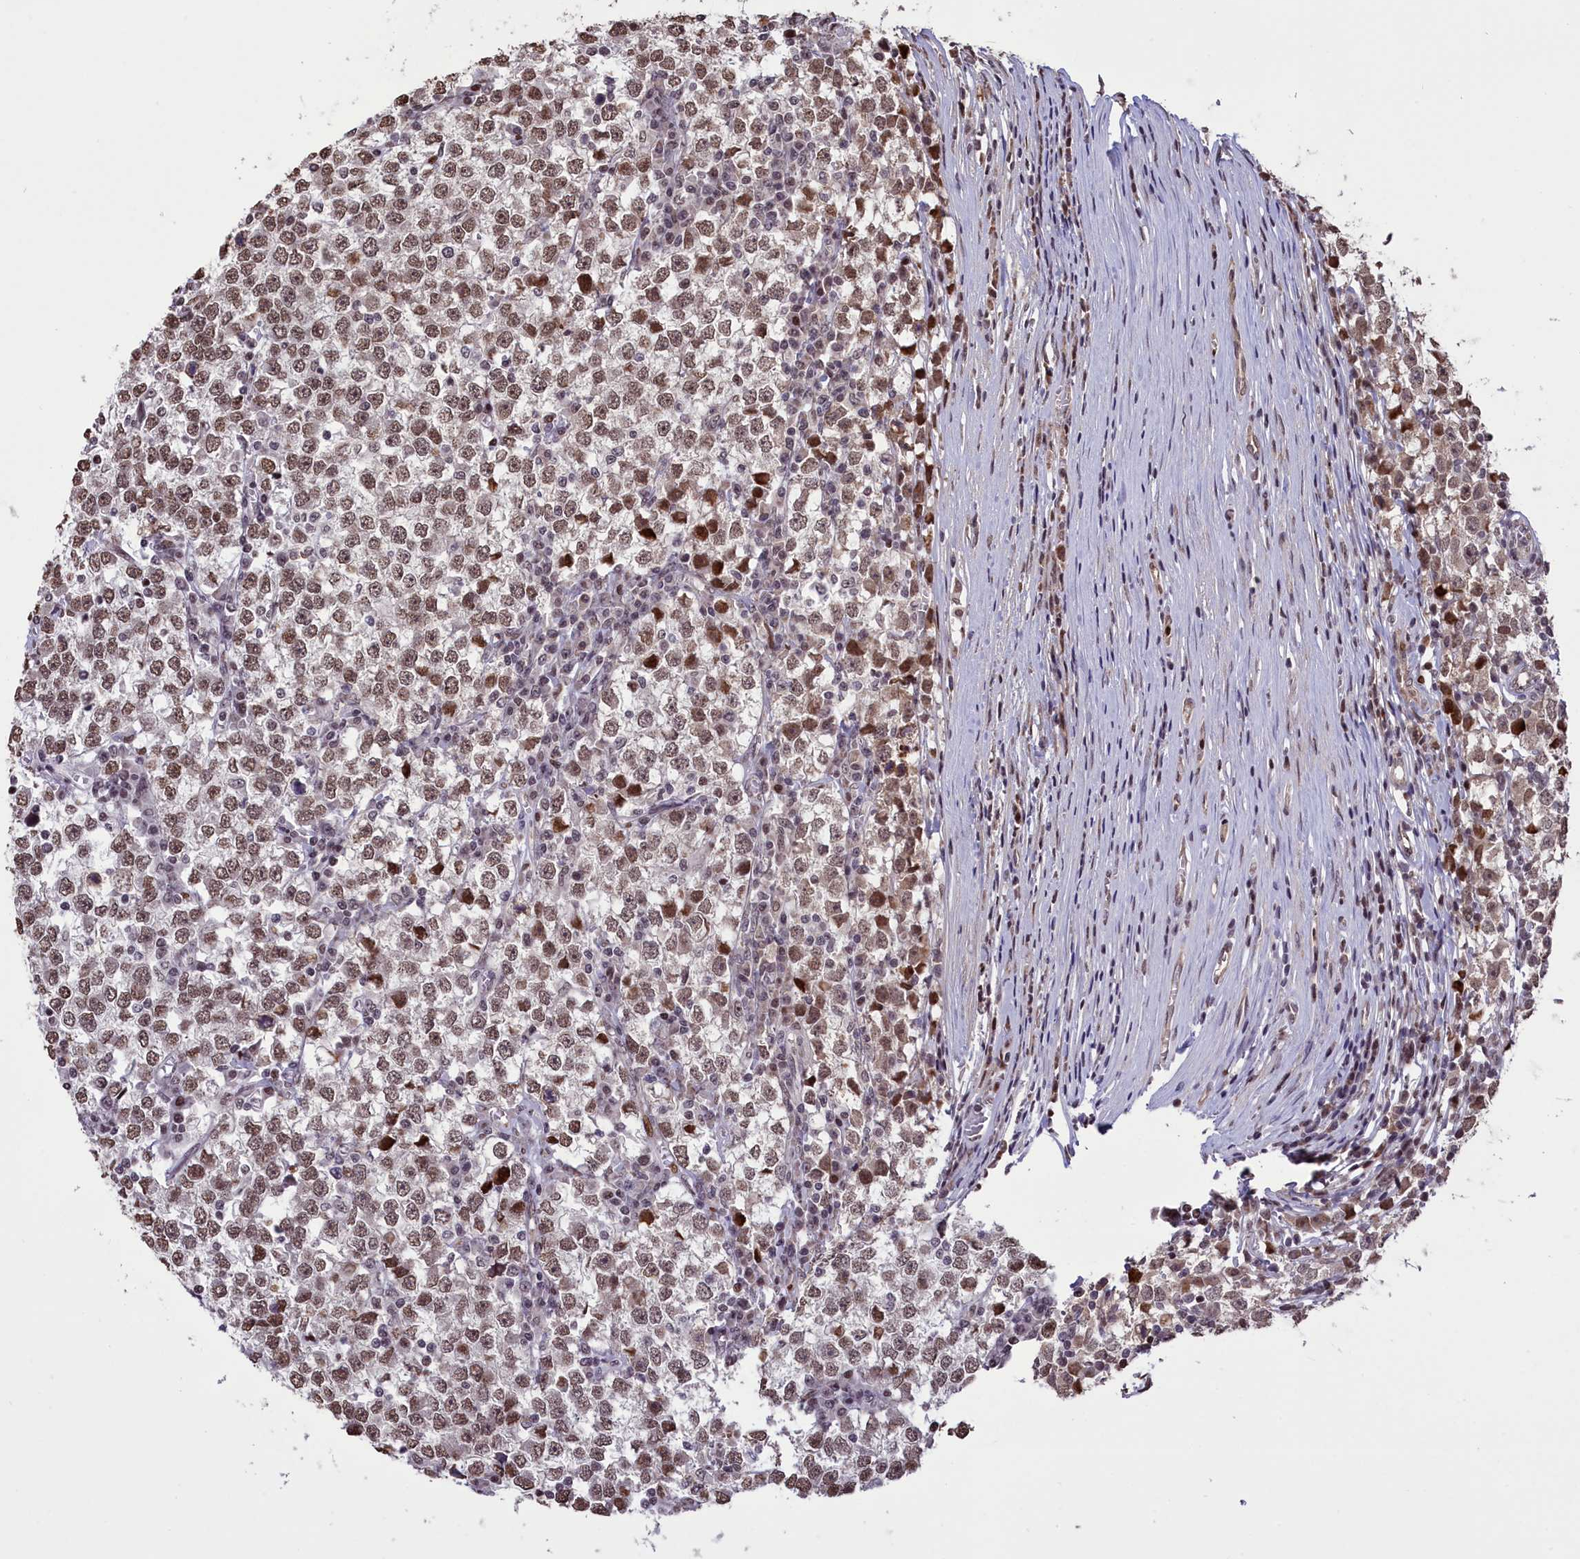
{"staining": {"intensity": "moderate", "quantity": ">75%", "location": "nuclear"}, "tissue": "testis cancer", "cell_type": "Tumor cells", "image_type": "cancer", "snomed": [{"axis": "morphology", "description": "Seminoma, NOS"}, {"axis": "topography", "description": "Testis"}], "caption": "High-magnification brightfield microscopy of testis seminoma stained with DAB (brown) and counterstained with hematoxylin (blue). tumor cells exhibit moderate nuclear expression is seen in about>75% of cells.", "gene": "RELB", "patient": {"sex": "male", "age": 65}}